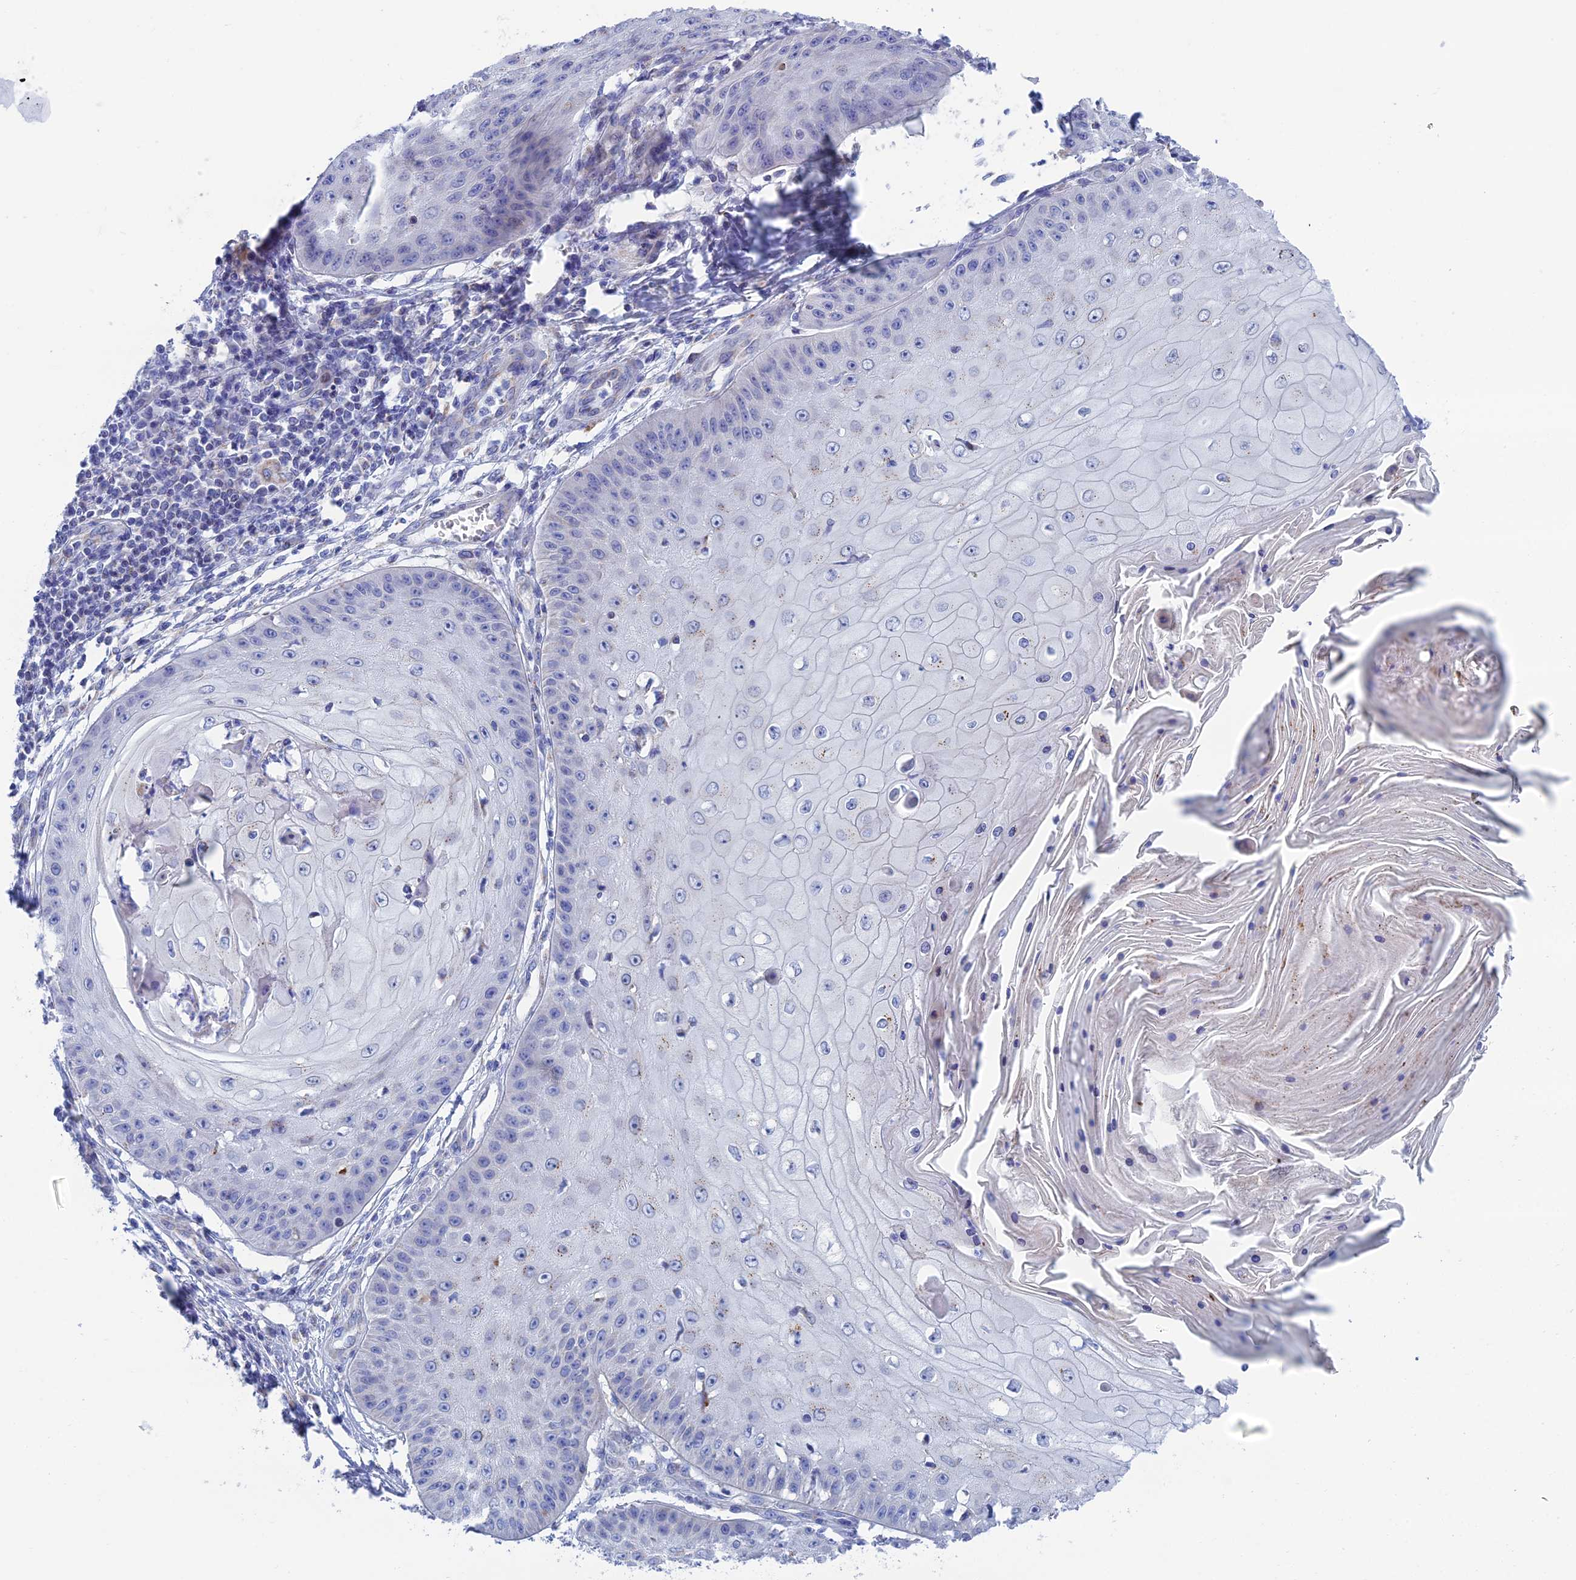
{"staining": {"intensity": "negative", "quantity": "none", "location": "none"}, "tissue": "skin cancer", "cell_type": "Tumor cells", "image_type": "cancer", "snomed": [{"axis": "morphology", "description": "Squamous cell carcinoma, NOS"}, {"axis": "topography", "description": "Skin"}], "caption": "Immunohistochemistry histopathology image of human squamous cell carcinoma (skin) stained for a protein (brown), which shows no expression in tumor cells. (Stains: DAB (3,3'-diaminobenzidine) immunohistochemistry (IHC) with hematoxylin counter stain, Microscopy: brightfield microscopy at high magnification).", "gene": "CFAP210", "patient": {"sex": "male", "age": 70}}